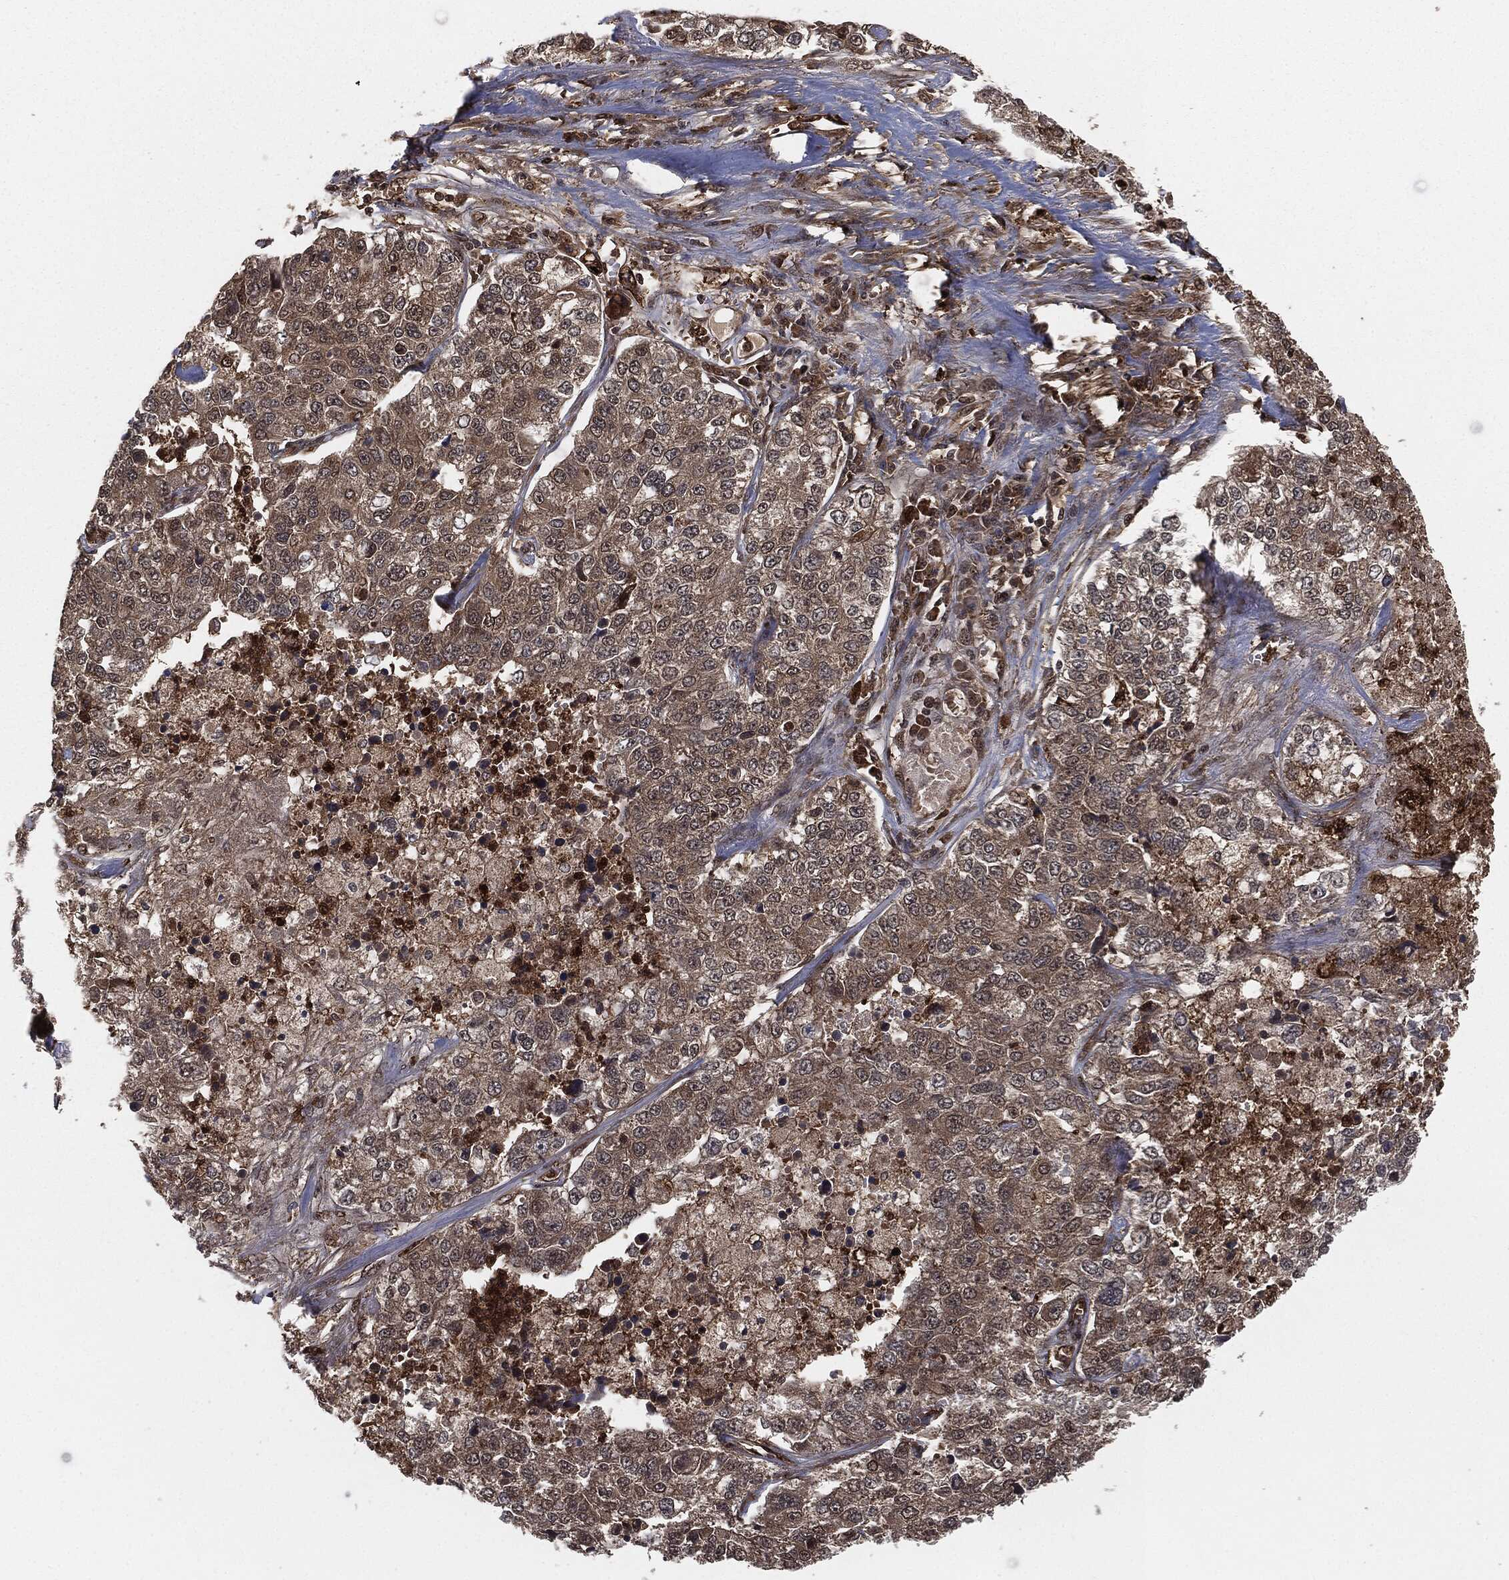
{"staining": {"intensity": "weak", "quantity": "25%-75%", "location": "nuclear"}, "tissue": "lung cancer", "cell_type": "Tumor cells", "image_type": "cancer", "snomed": [{"axis": "morphology", "description": "Adenocarcinoma, NOS"}, {"axis": "topography", "description": "Lung"}], "caption": "Adenocarcinoma (lung) tissue exhibits weak nuclear positivity in approximately 25%-75% of tumor cells", "gene": "CAPRIN2", "patient": {"sex": "male", "age": 49}}